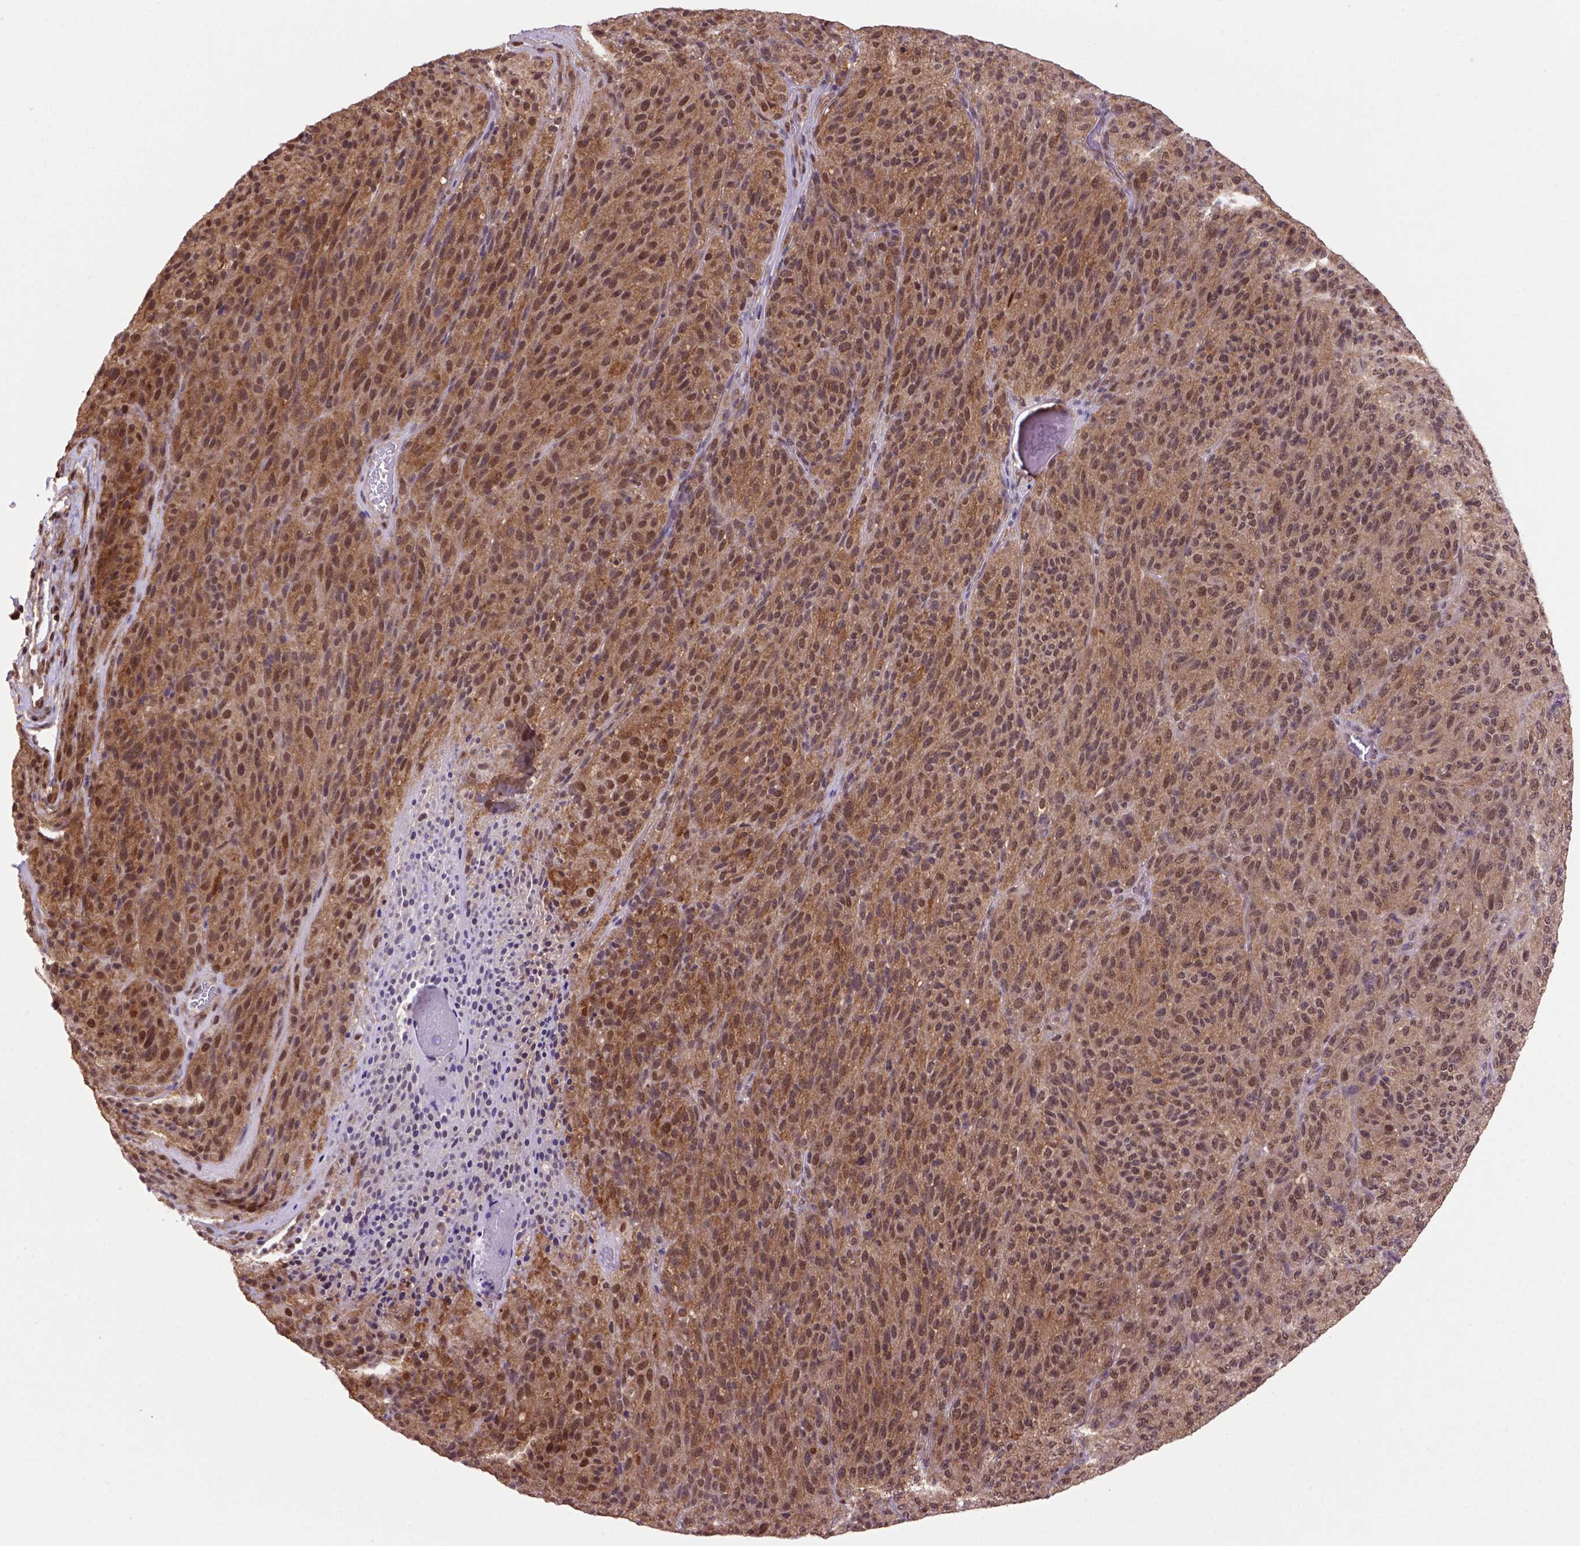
{"staining": {"intensity": "moderate", "quantity": ">75%", "location": "cytoplasmic/membranous,nuclear"}, "tissue": "melanoma", "cell_type": "Tumor cells", "image_type": "cancer", "snomed": [{"axis": "morphology", "description": "Malignant melanoma, Metastatic site"}, {"axis": "topography", "description": "Brain"}], "caption": "A high-resolution image shows immunohistochemistry (IHC) staining of malignant melanoma (metastatic site), which demonstrates moderate cytoplasmic/membranous and nuclear staining in about >75% of tumor cells.", "gene": "PSMC2", "patient": {"sex": "female", "age": 56}}